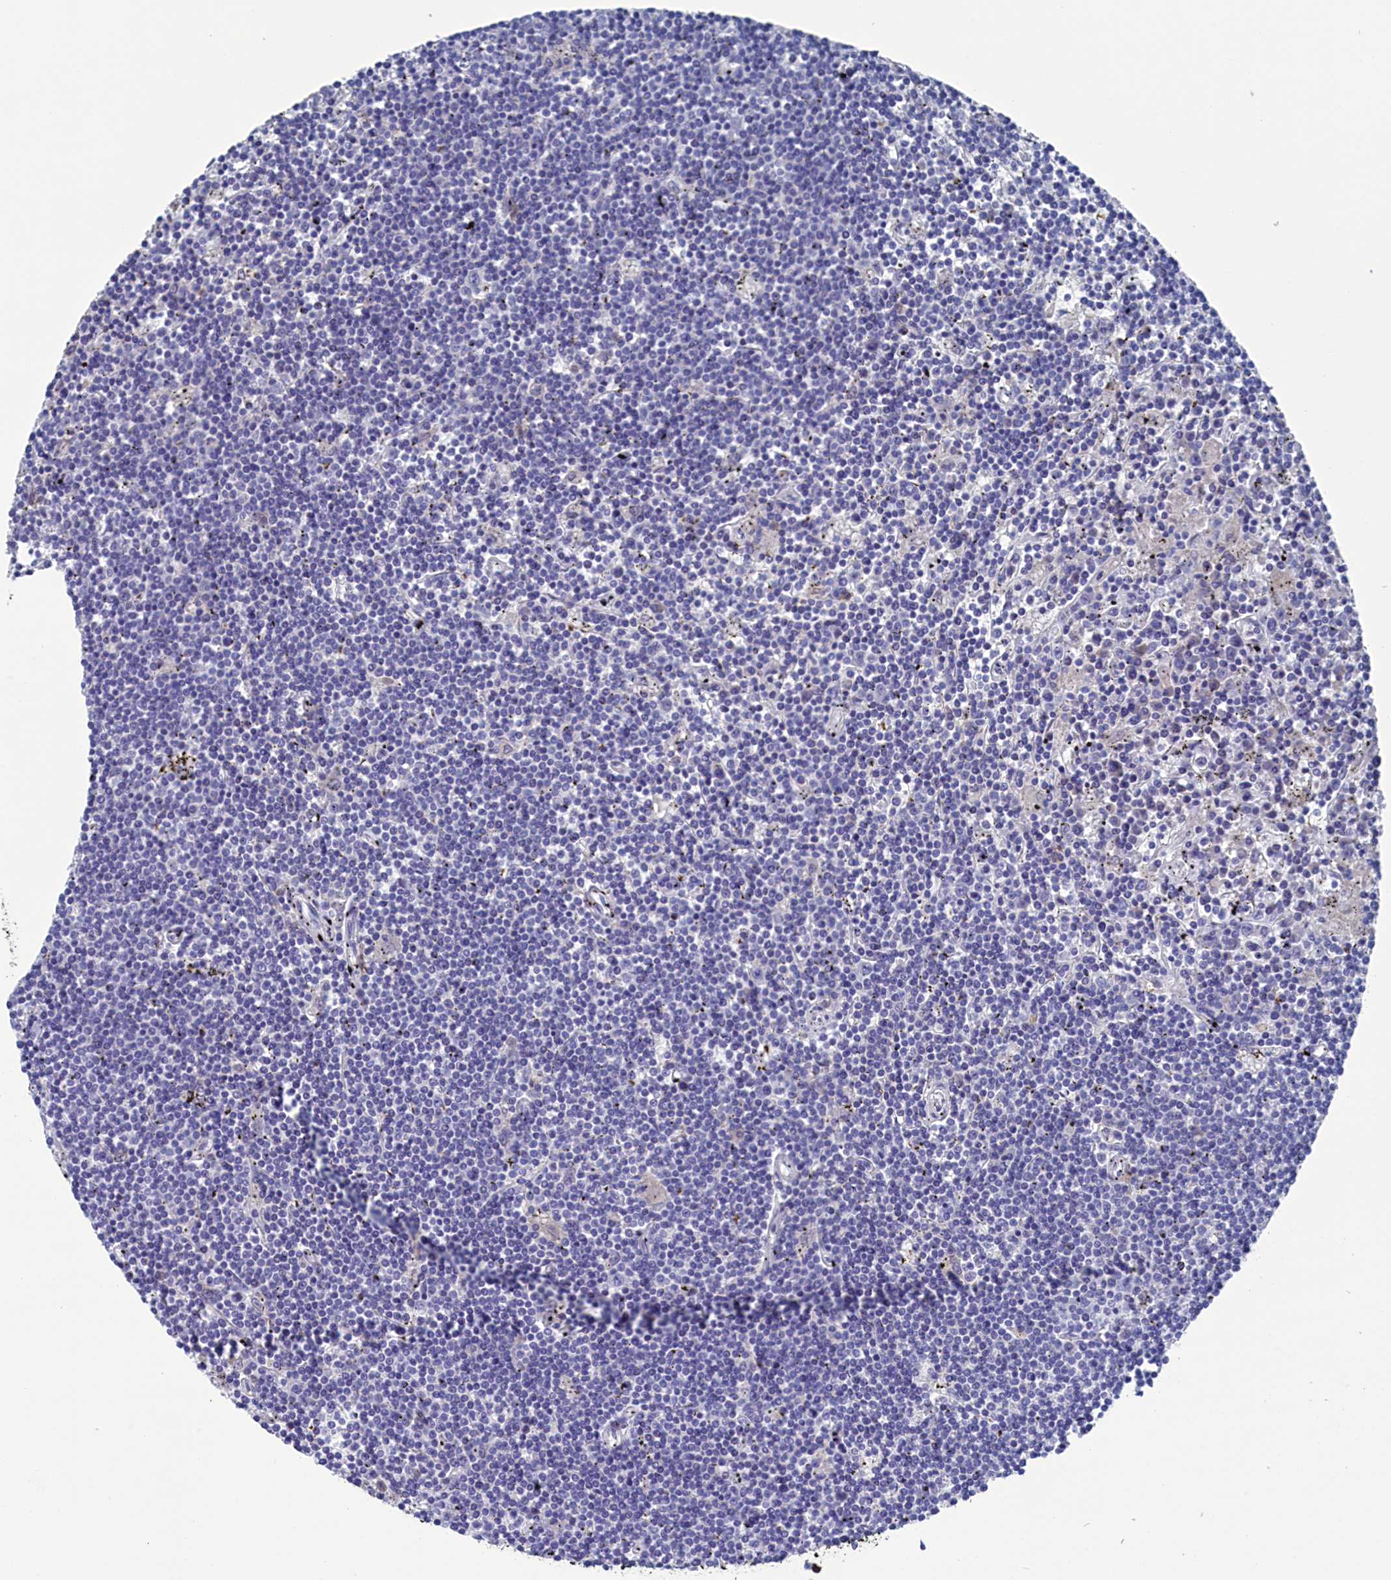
{"staining": {"intensity": "negative", "quantity": "none", "location": "none"}, "tissue": "lymphoma", "cell_type": "Tumor cells", "image_type": "cancer", "snomed": [{"axis": "morphology", "description": "Malignant lymphoma, non-Hodgkin's type, Low grade"}, {"axis": "topography", "description": "Spleen"}], "caption": "Immunohistochemistry micrograph of malignant lymphoma, non-Hodgkin's type (low-grade) stained for a protein (brown), which shows no staining in tumor cells. The staining was performed using DAB (3,3'-diaminobenzidine) to visualize the protein expression in brown, while the nuclei were stained in blue with hematoxylin (Magnification: 20x).", "gene": "TYROBP", "patient": {"sex": "male", "age": 76}}